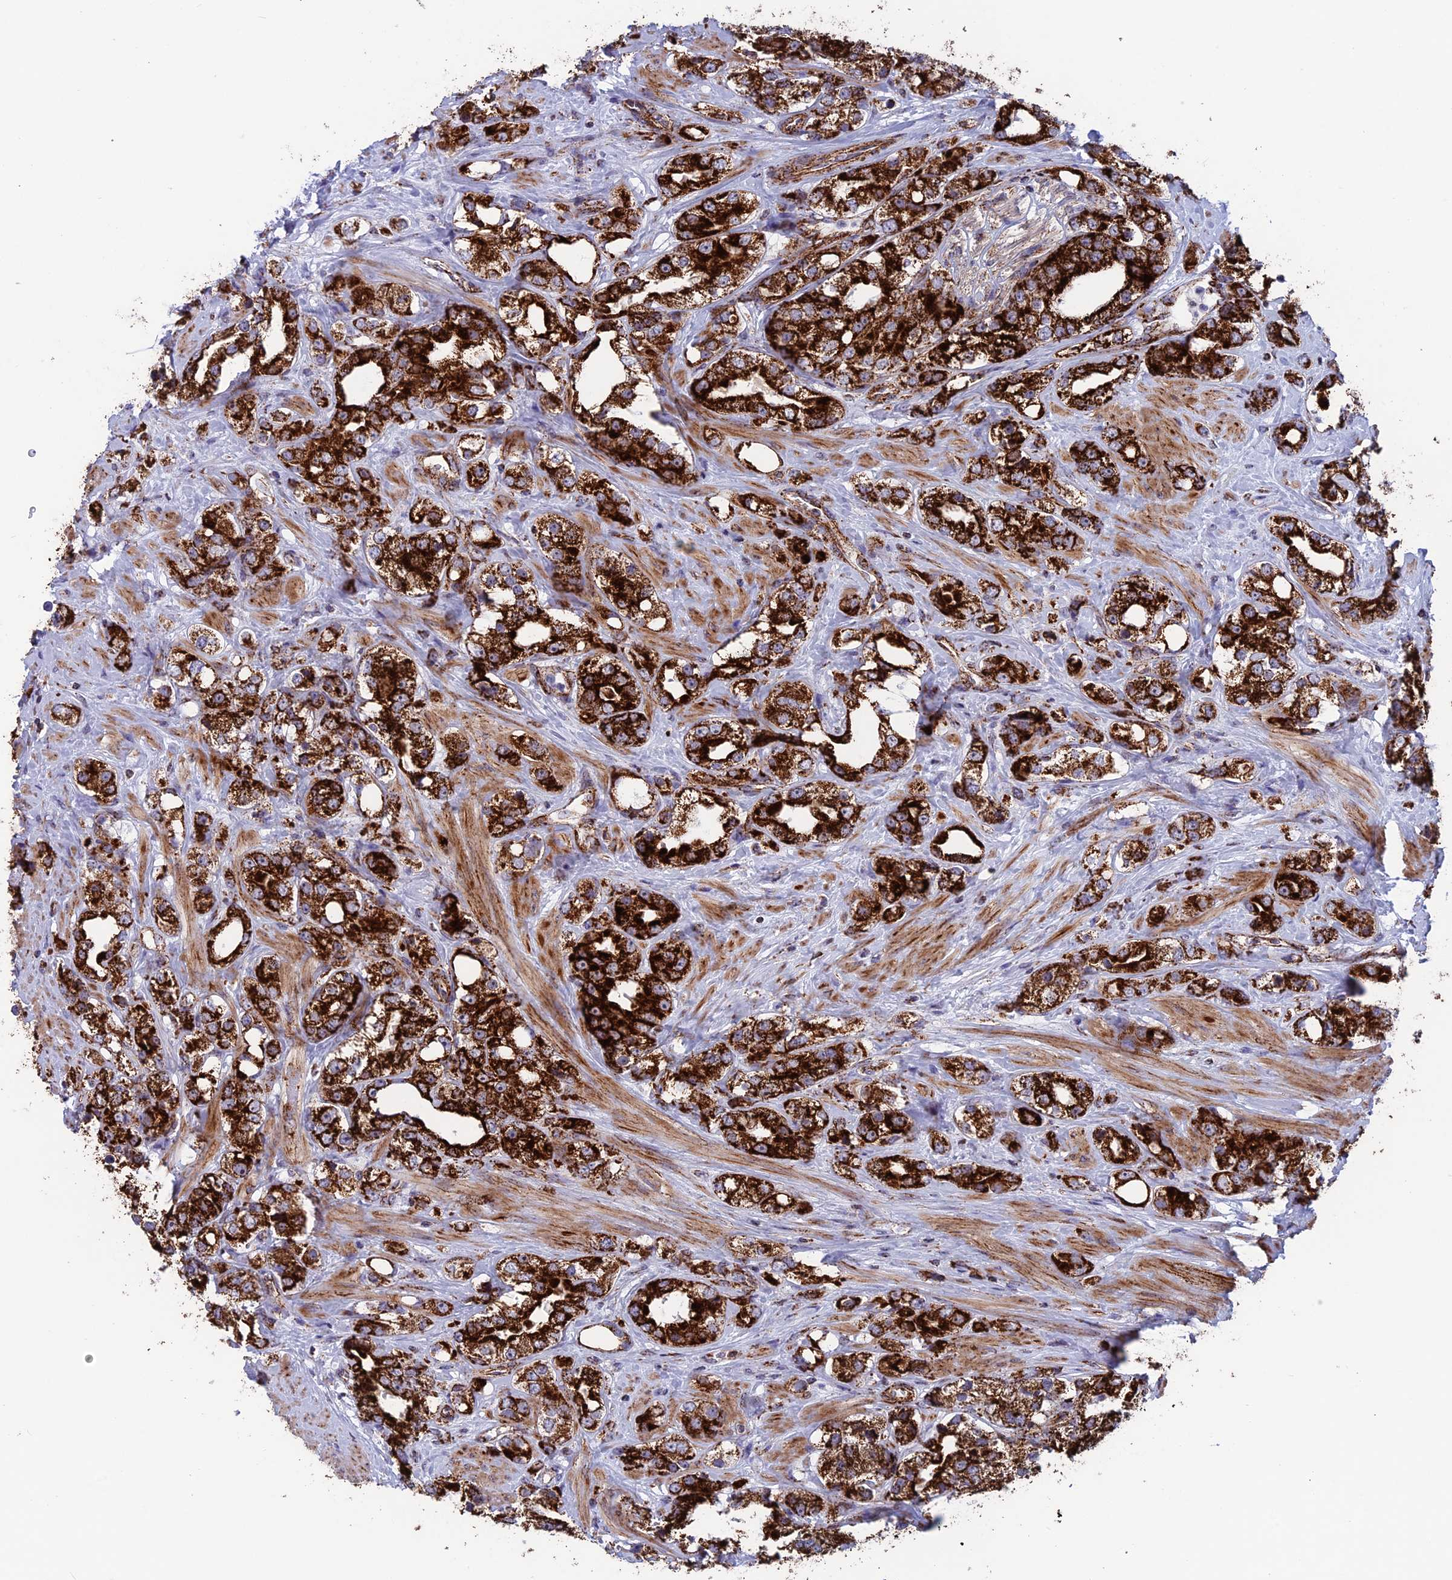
{"staining": {"intensity": "strong", "quantity": ">75%", "location": "cytoplasmic/membranous"}, "tissue": "prostate cancer", "cell_type": "Tumor cells", "image_type": "cancer", "snomed": [{"axis": "morphology", "description": "Adenocarcinoma, NOS"}, {"axis": "topography", "description": "Prostate"}], "caption": "Immunohistochemical staining of adenocarcinoma (prostate) reveals high levels of strong cytoplasmic/membranous expression in about >75% of tumor cells.", "gene": "MRPS18B", "patient": {"sex": "male", "age": 79}}